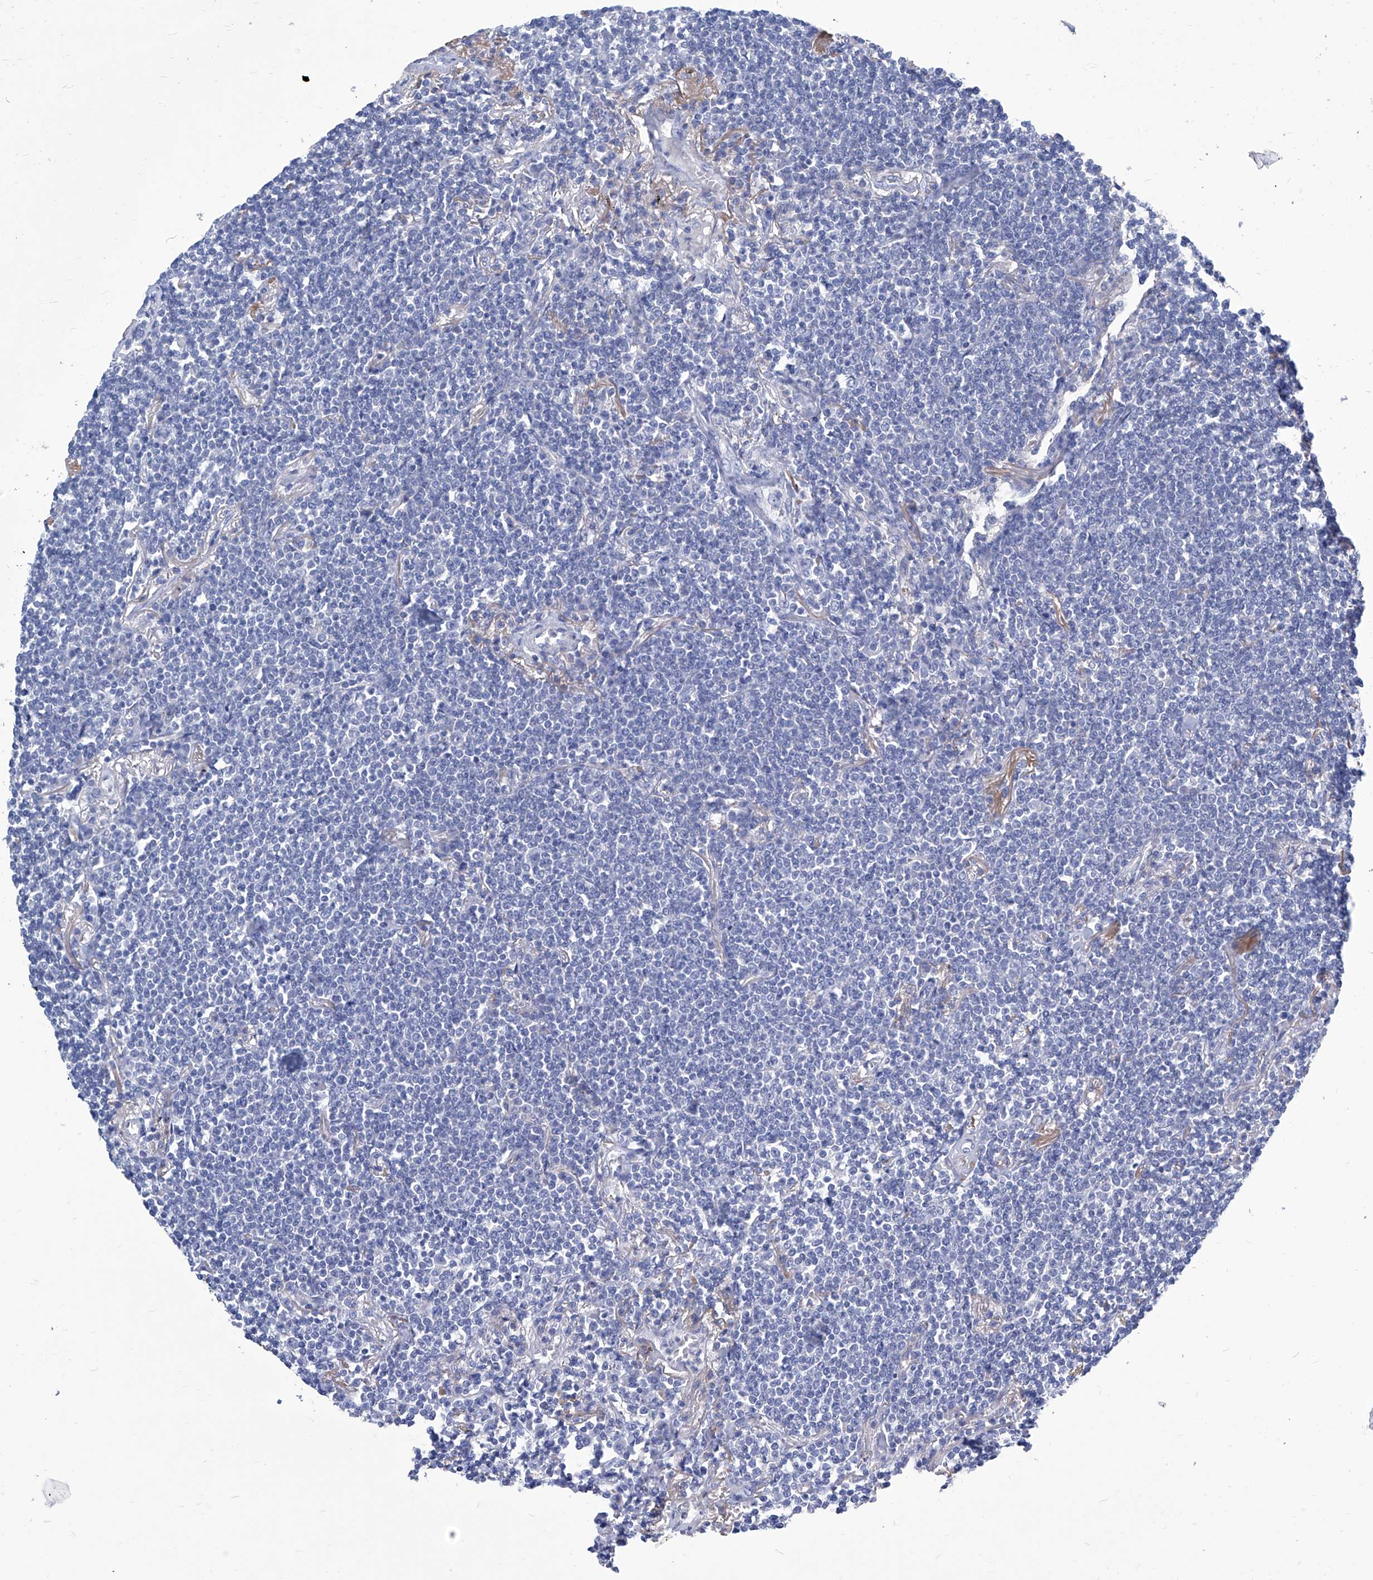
{"staining": {"intensity": "negative", "quantity": "none", "location": "none"}, "tissue": "lymphoma", "cell_type": "Tumor cells", "image_type": "cancer", "snomed": [{"axis": "morphology", "description": "Malignant lymphoma, non-Hodgkin's type, Low grade"}, {"axis": "topography", "description": "Lung"}], "caption": "High magnification brightfield microscopy of low-grade malignant lymphoma, non-Hodgkin's type stained with DAB (brown) and counterstained with hematoxylin (blue): tumor cells show no significant expression.", "gene": "SMS", "patient": {"sex": "female", "age": 71}}